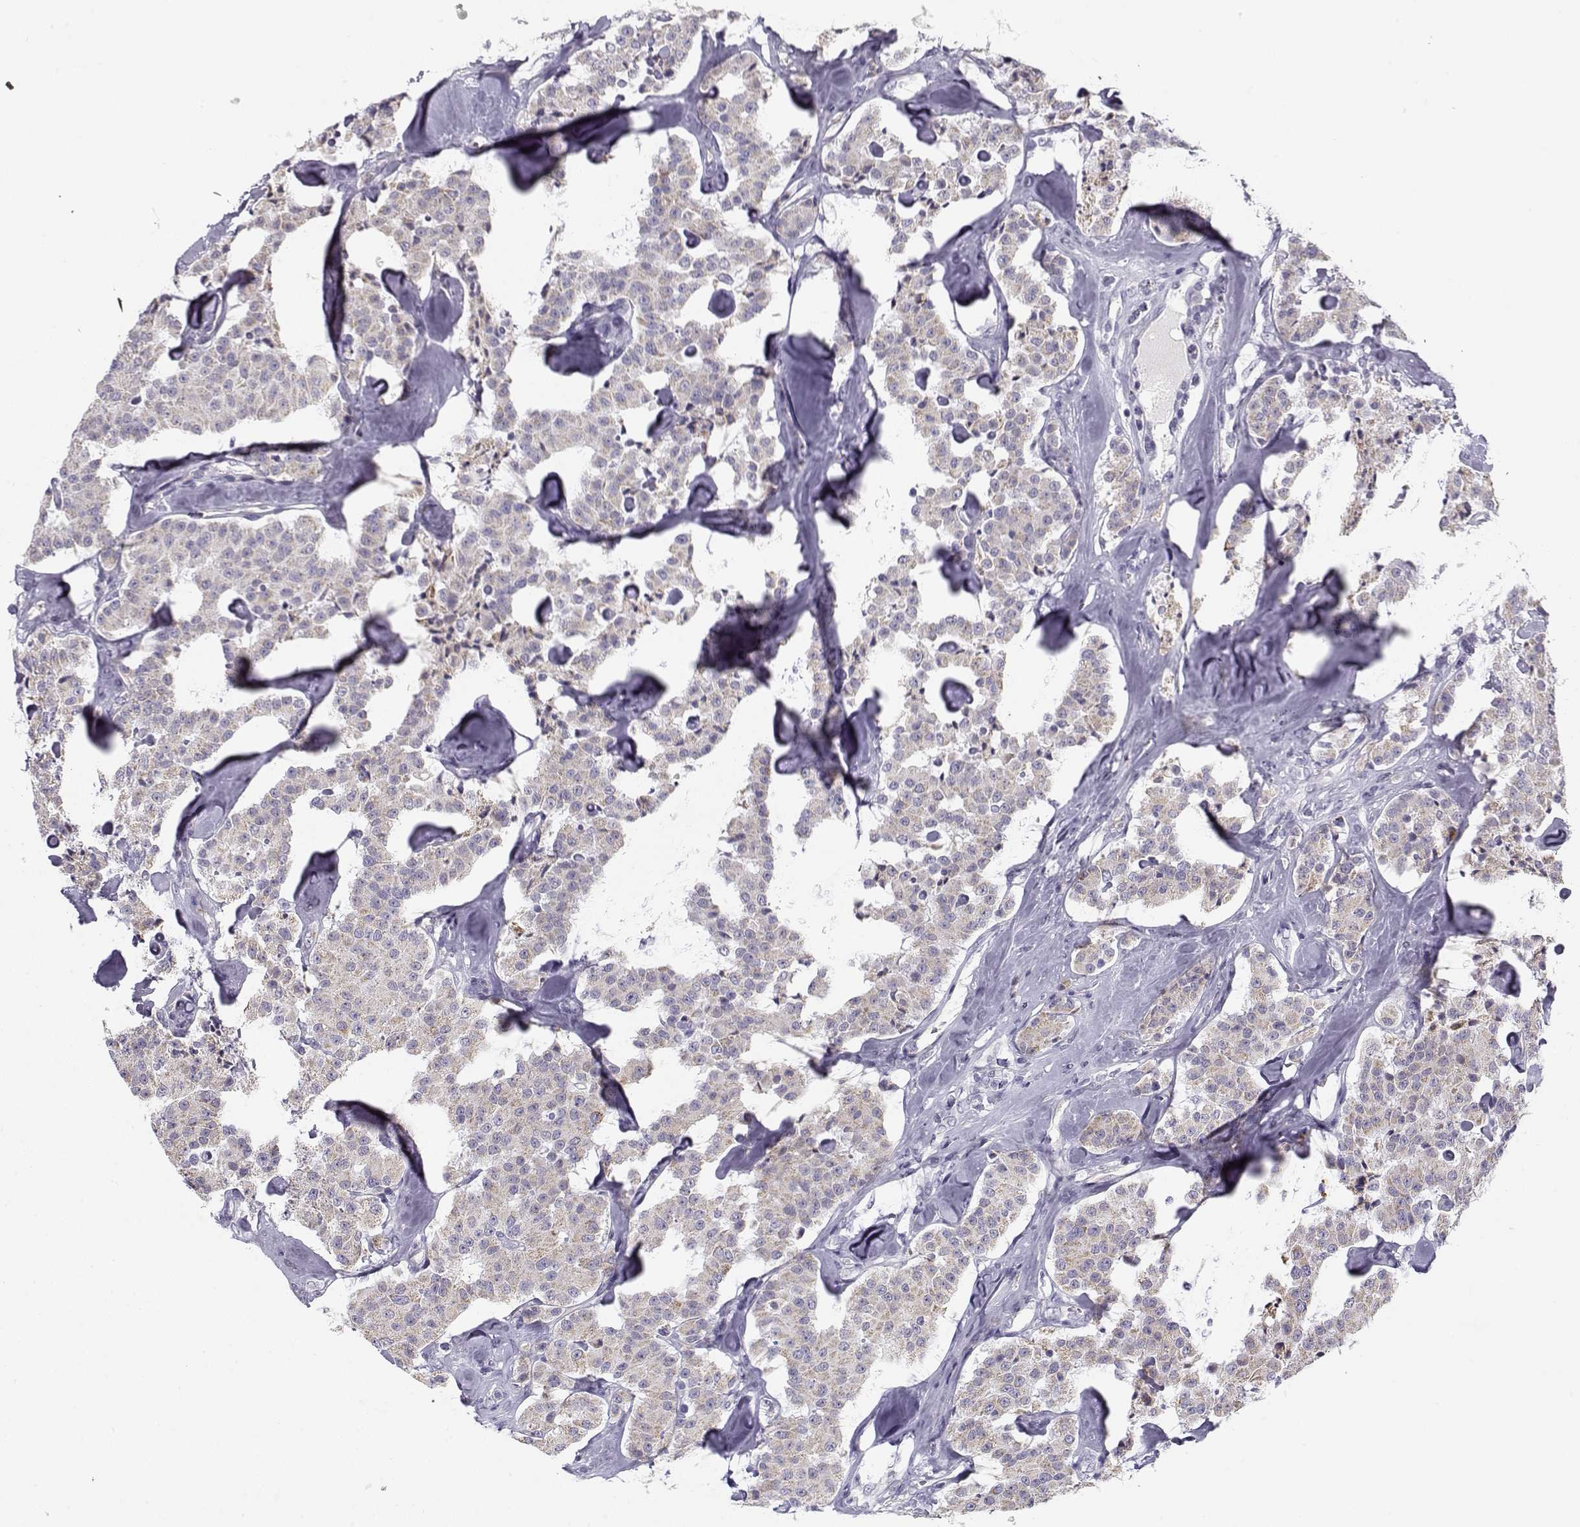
{"staining": {"intensity": "weak", "quantity": "<25%", "location": "cytoplasmic/membranous"}, "tissue": "carcinoid", "cell_type": "Tumor cells", "image_type": "cancer", "snomed": [{"axis": "morphology", "description": "Carcinoid, malignant, NOS"}, {"axis": "topography", "description": "Pancreas"}], "caption": "This is an immunohistochemistry micrograph of human carcinoid. There is no staining in tumor cells.", "gene": "CREB3L3", "patient": {"sex": "male", "age": 41}}